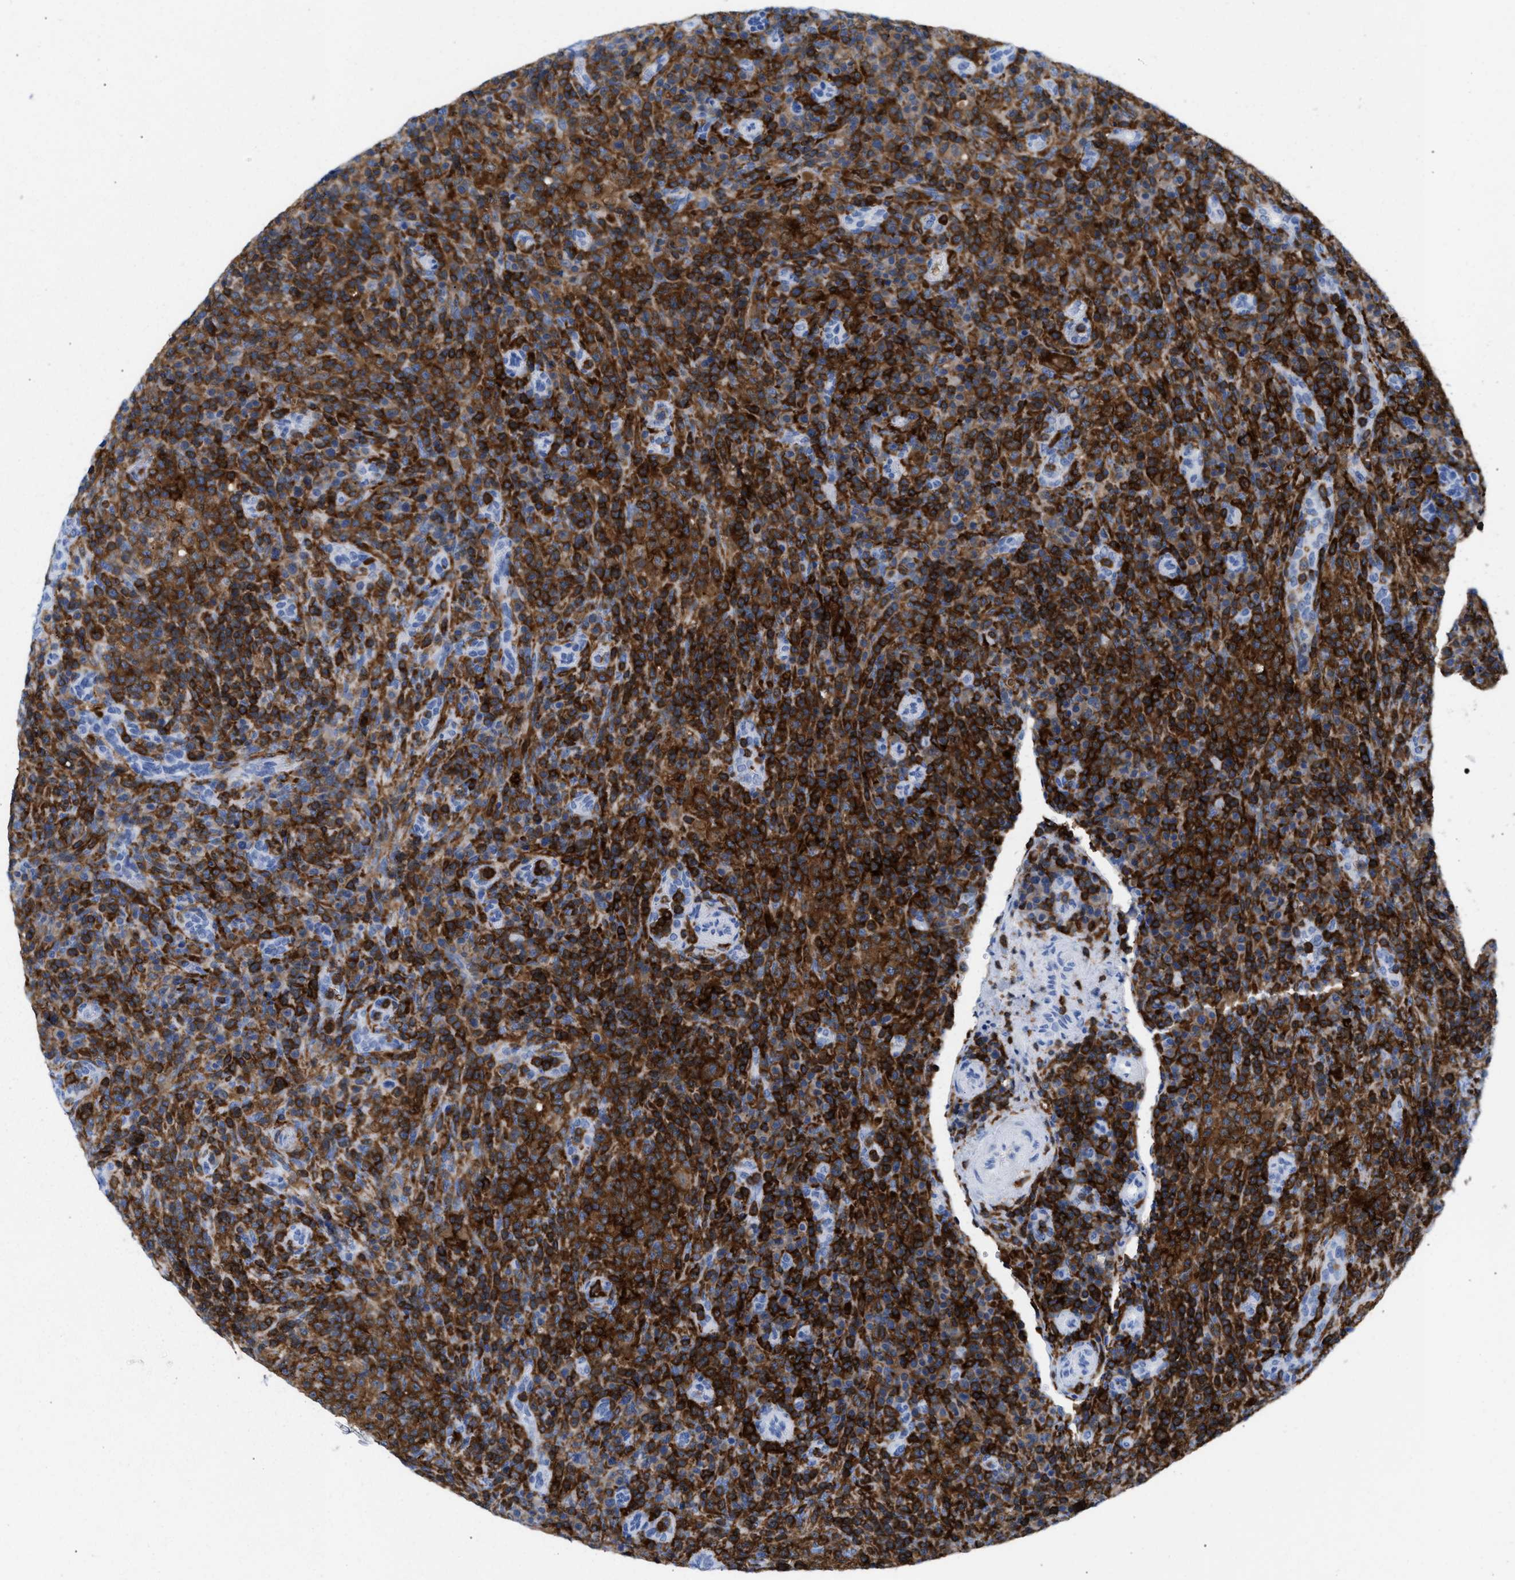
{"staining": {"intensity": "strong", "quantity": ">75%", "location": "cytoplasmic/membranous"}, "tissue": "lymphoma", "cell_type": "Tumor cells", "image_type": "cancer", "snomed": [{"axis": "morphology", "description": "Malignant lymphoma, non-Hodgkin's type, High grade"}, {"axis": "topography", "description": "Lymph node"}], "caption": "DAB (3,3'-diaminobenzidine) immunohistochemical staining of lymphoma displays strong cytoplasmic/membranous protein staining in about >75% of tumor cells.", "gene": "LCP1", "patient": {"sex": "female", "age": 76}}